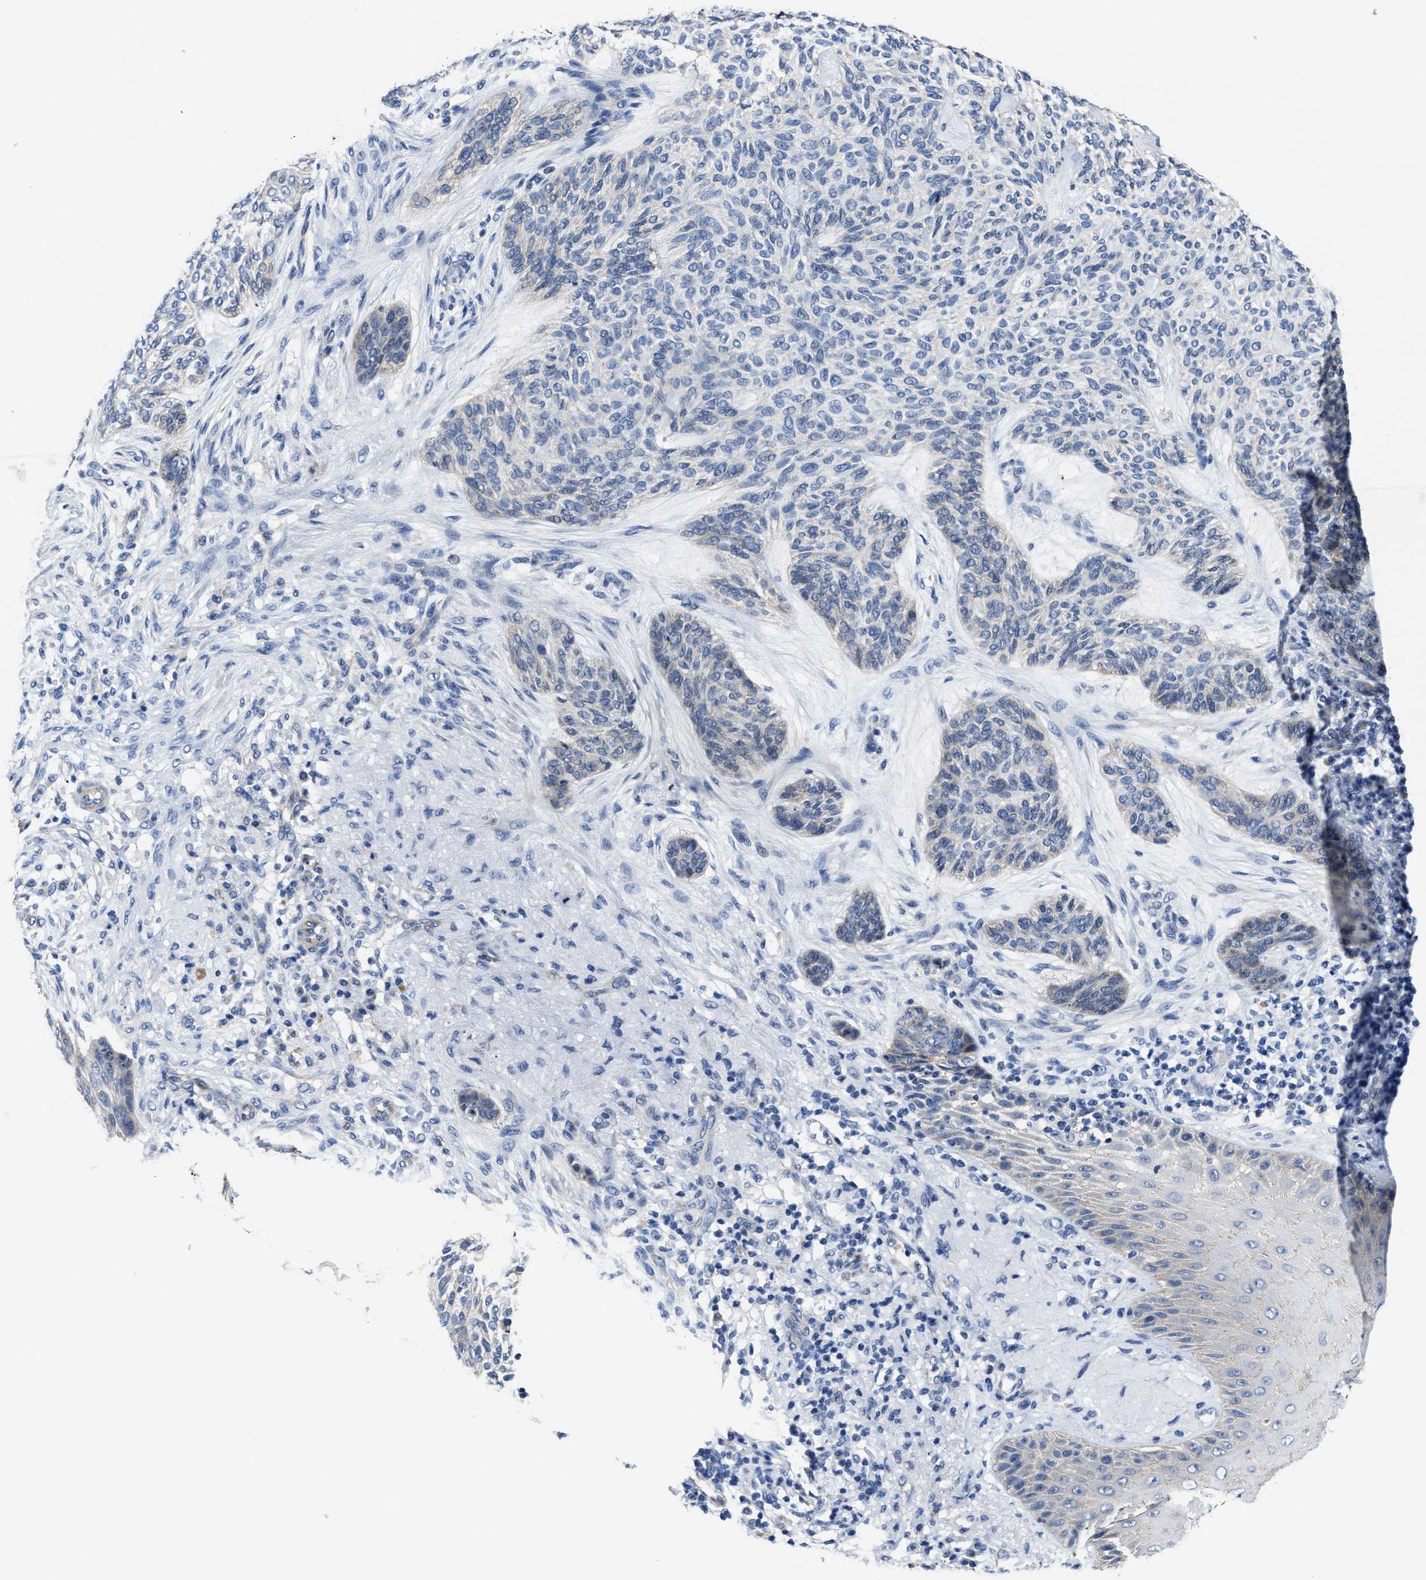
{"staining": {"intensity": "negative", "quantity": "none", "location": "none"}, "tissue": "skin cancer", "cell_type": "Tumor cells", "image_type": "cancer", "snomed": [{"axis": "morphology", "description": "Basal cell carcinoma"}, {"axis": "topography", "description": "Skin"}], "caption": "IHC histopathology image of neoplastic tissue: basal cell carcinoma (skin) stained with DAB (3,3'-diaminobenzidine) demonstrates no significant protein positivity in tumor cells. Nuclei are stained in blue.", "gene": "GHITM", "patient": {"sex": "male", "age": 55}}